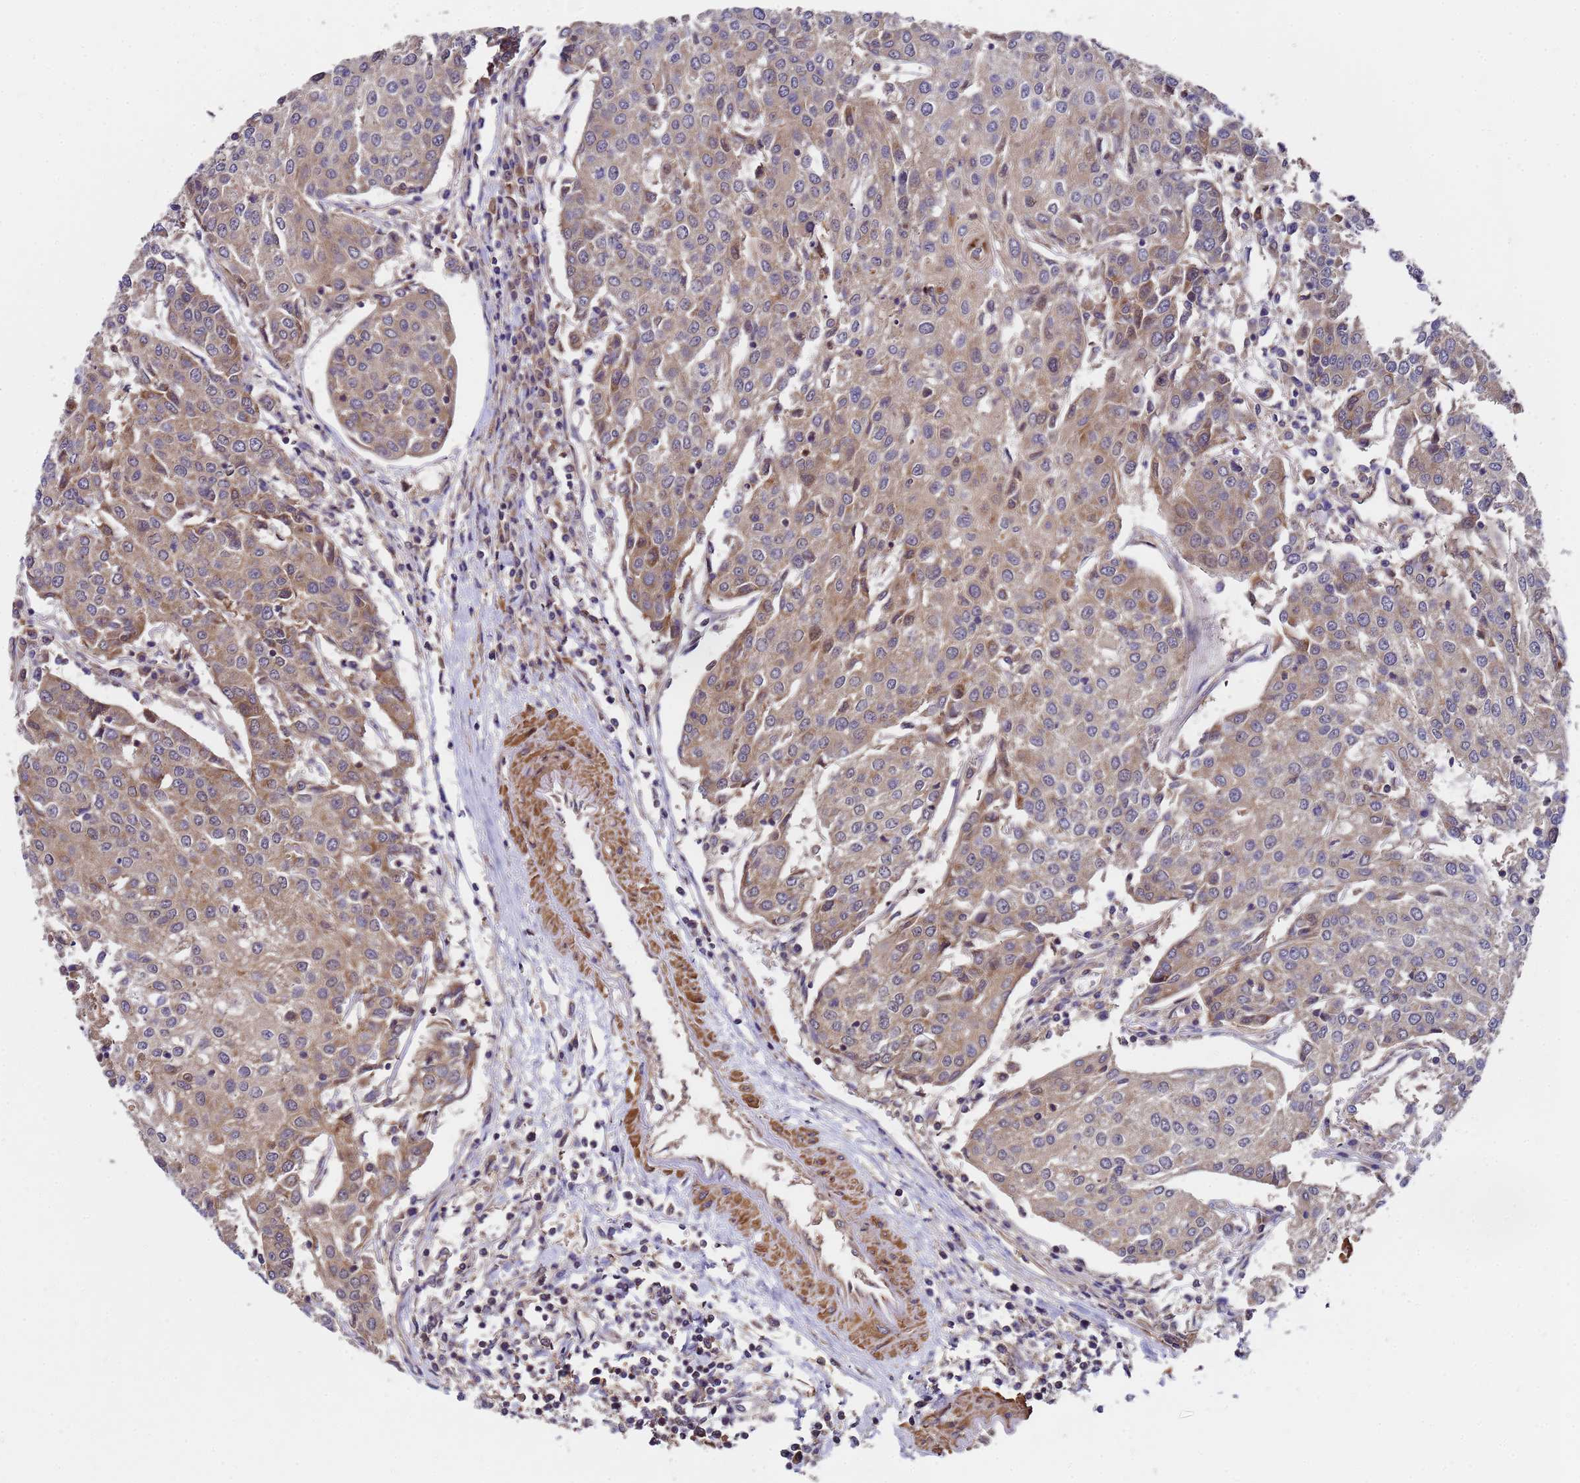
{"staining": {"intensity": "moderate", "quantity": "25%-75%", "location": "cytoplasmic/membranous"}, "tissue": "urothelial cancer", "cell_type": "Tumor cells", "image_type": "cancer", "snomed": [{"axis": "morphology", "description": "Urothelial carcinoma, High grade"}, {"axis": "topography", "description": "Urinary bladder"}], "caption": "Protein expression analysis of high-grade urothelial carcinoma demonstrates moderate cytoplasmic/membranous positivity in approximately 25%-75% of tumor cells.", "gene": "GSTCD", "patient": {"sex": "female", "age": 85}}